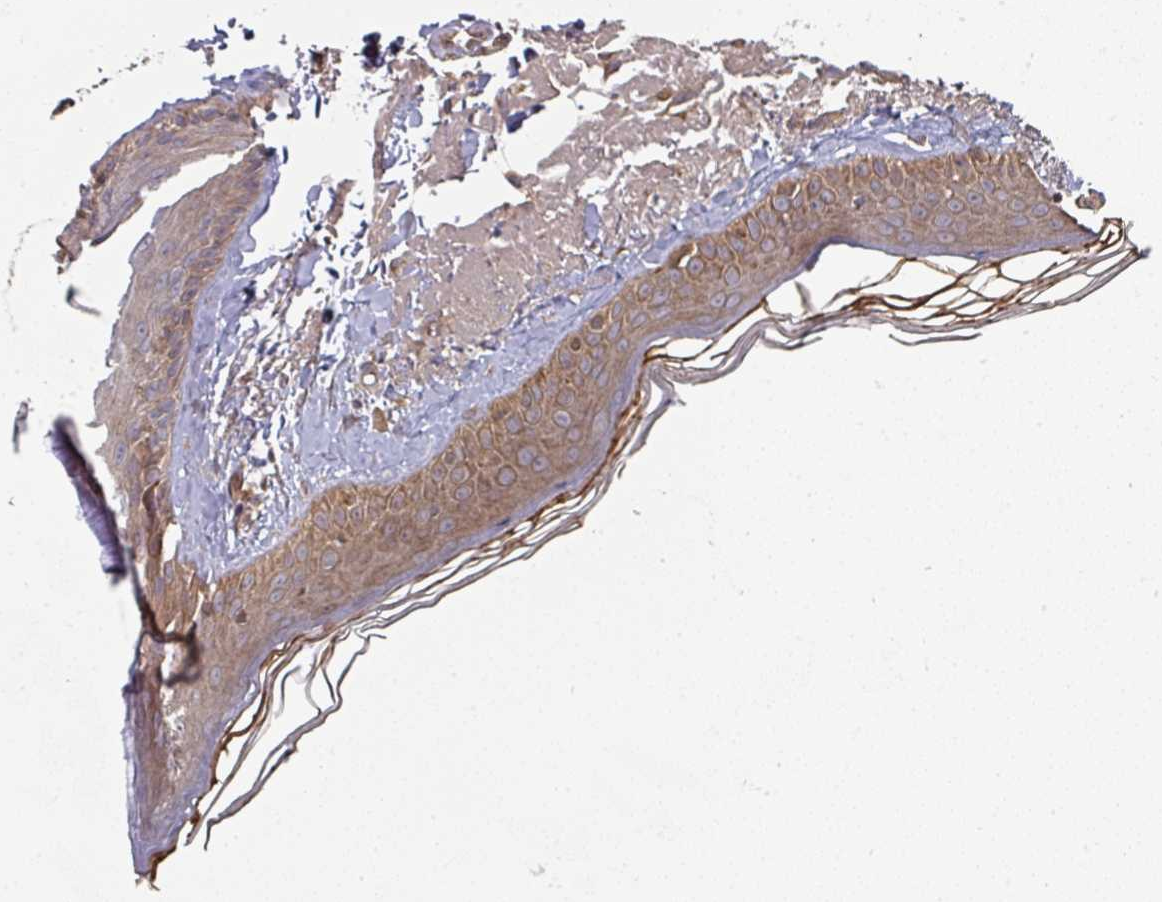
{"staining": {"intensity": "weak", "quantity": ">75%", "location": "cytoplasmic/membranous"}, "tissue": "skin", "cell_type": "Fibroblasts", "image_type": "normal", "snomed": [{"axis": "morphology", "description": "Normal tissue, NOS"}, {"axis": "morphology", "description": "Malignant melanoma, NOS"}, {"axis": "topography", "description": "Skin"}], "caption": "An image of skin stained for a protein reveals weak cytoplasmic/membranous brown staining in fibroblasts. Nuclei are stained in blue.", "gene": "EDEM2", "patient": {"sex": "male", "age": 80}}